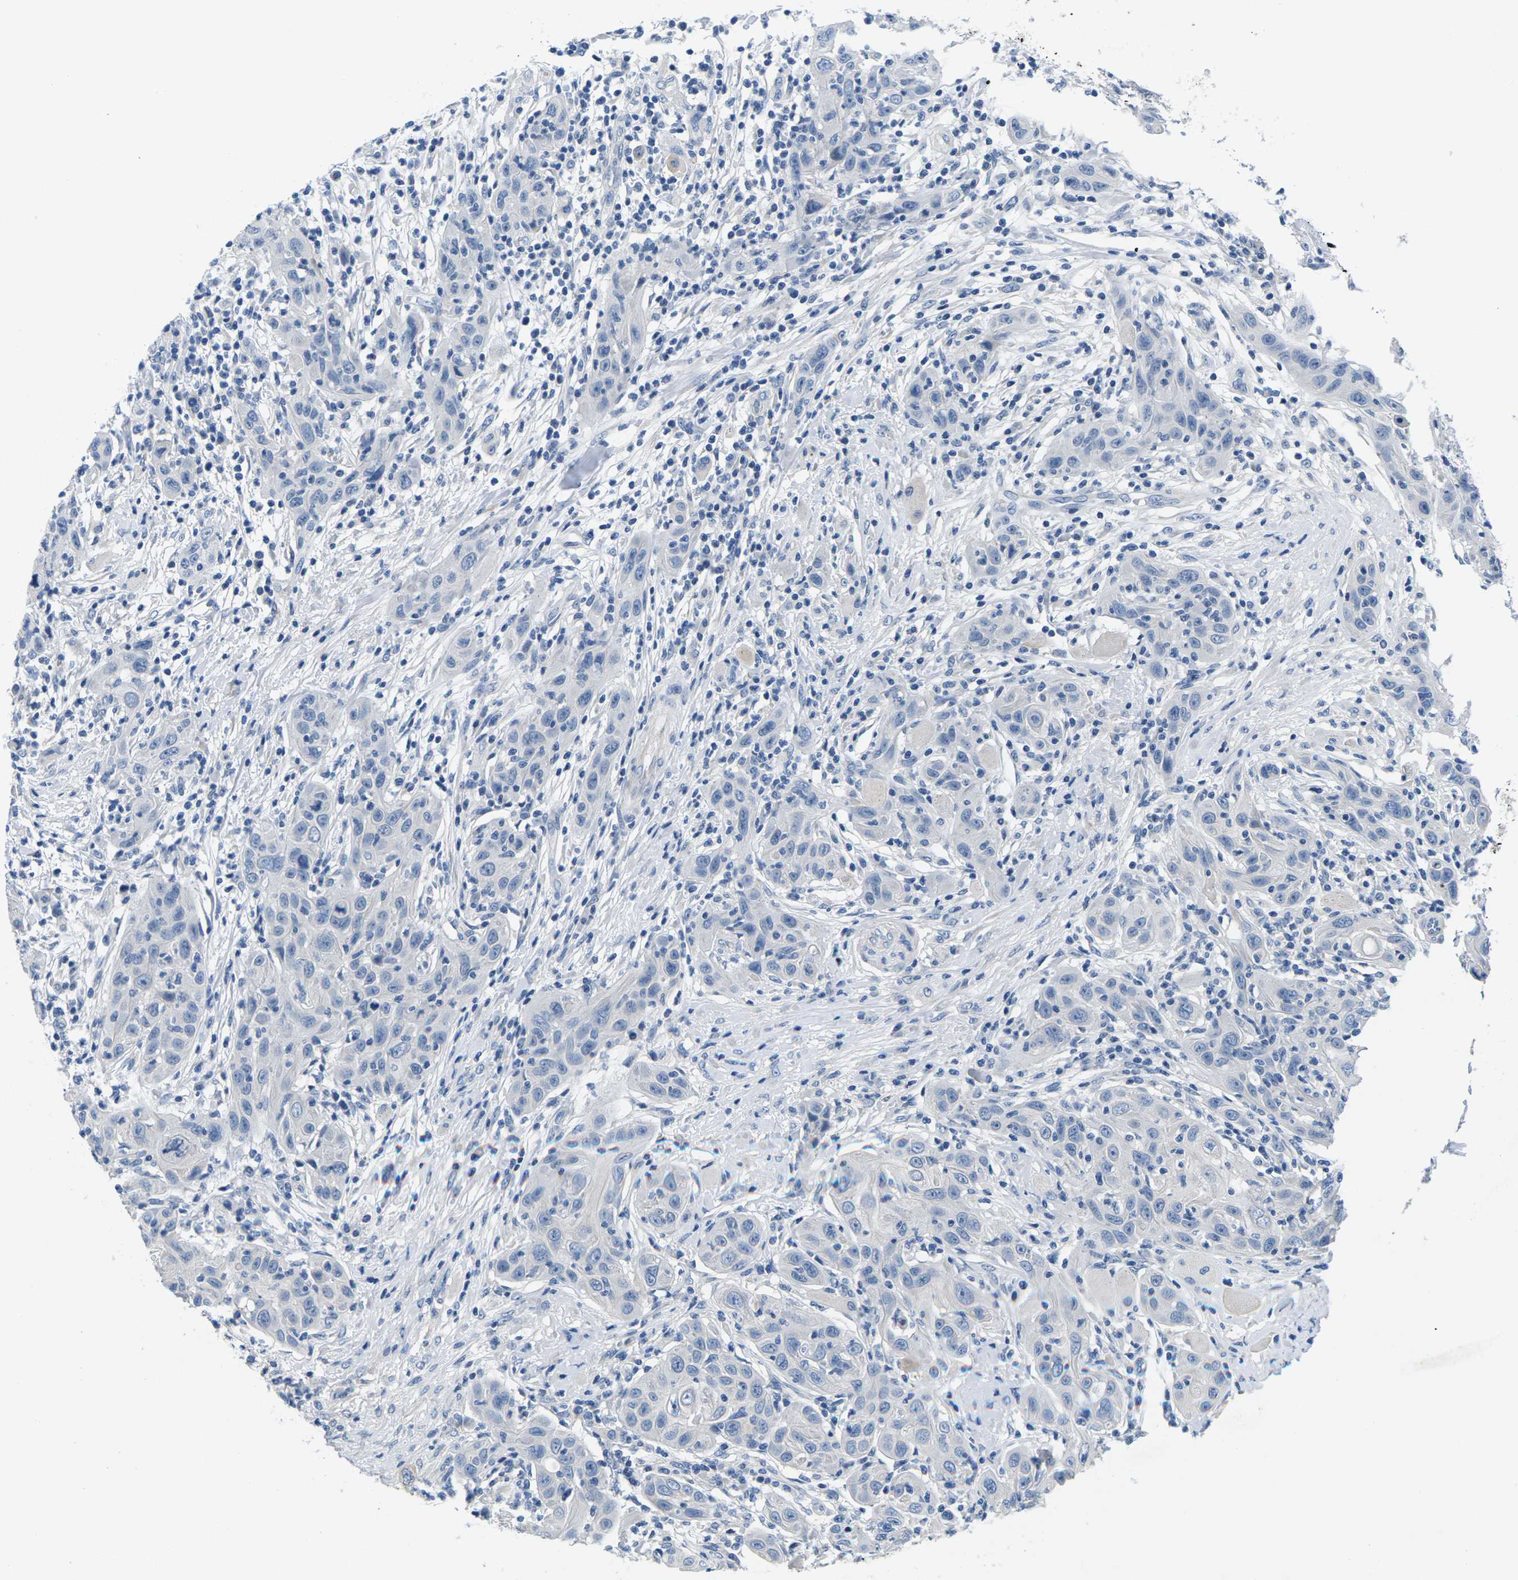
{"staining": {"intensity": "negative", "quantity": "none", "location": "none"}, "tissue": "skin cancer", "cell_type": "Tumor cells", "image_type": "cancer", "snomed": [{"axis": "morphology", "description": "Squamous cell carcinoma, NOS"}, {"axis": "topography", "description": "Skin"}], "caption": "Image shows no protein staining in tumor cells of skin cancer (squamous cell carcinoma) tissue.", "gene": "TSPAN2", "patient": {"sex": "female", "age": 88}}